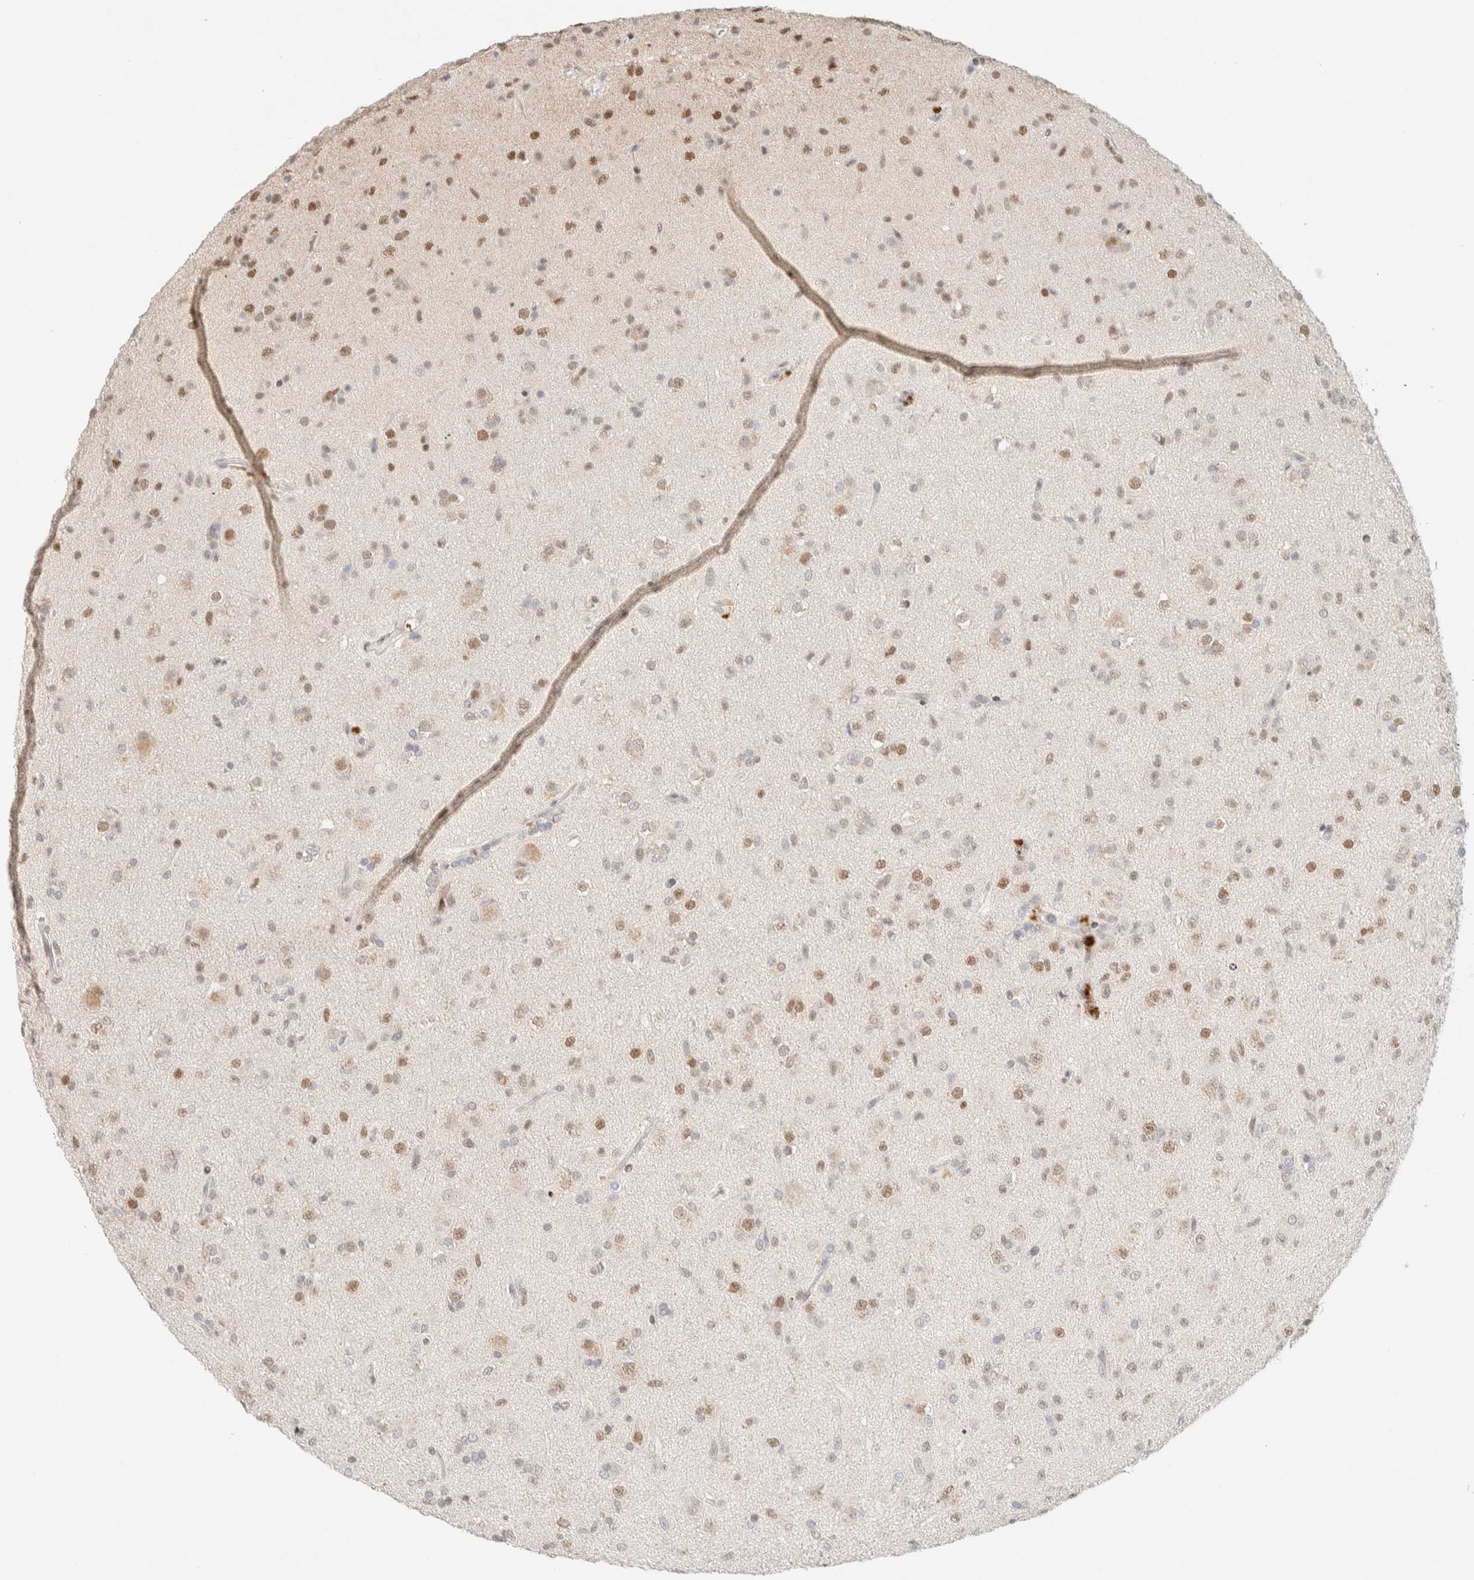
{"staining": {"intensity": "moderate", "quantity": "25%-75%", "location": "nuclear"}, "tissue": "glioma", "cell_type": "Tumor cells", "image_type": "cancer", "snomed": [{"axis": "morphology", "description": "Glioma, malignant, Low grade"}, {"axis": "topography", "description": "Brain"}], "caption": "Immunohistochemical staining of human glioma reveals medium levels of moderate nuclear staining in about 25%-75% of tumor cells.", "gene": "PYGO2", "patient": {"sex": "male", "age": 65}}